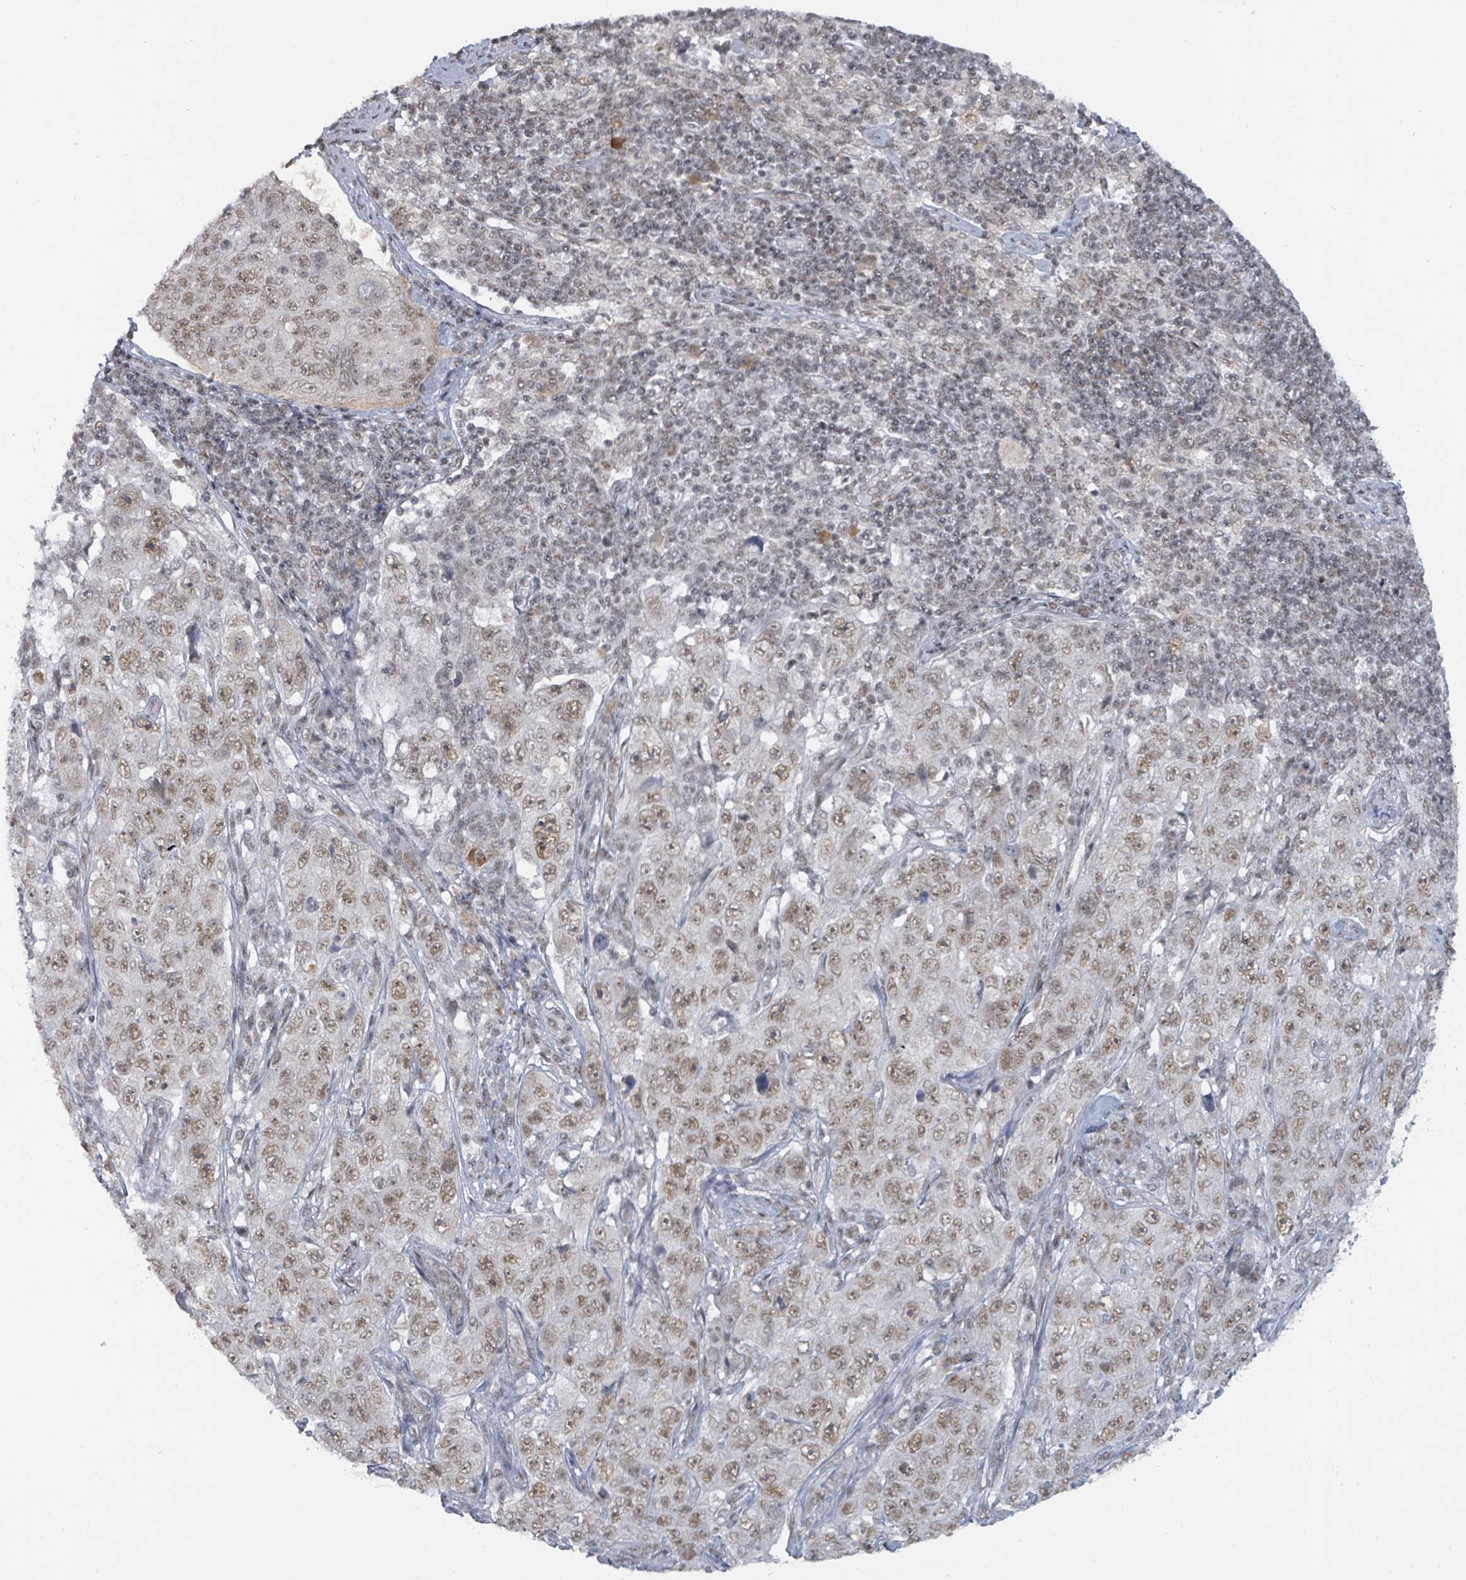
{"staining": {"intensity": "weak", "quantity": ">75%", "location": "nuclear"}, "tissue": "pancreatic cancer", "cell_type": "Tumor cells", "image_type": "cancer", "snomed": [{"axis": "morphology", "description": "Adenocarcinoma, NOS"}, {"axis": "topography", "description": "Pancreas"}], "caption": "Protein expression analysis of human pancreatic cancer (adenocarcinoma) reveals weak nuclear expression in about >75% of tumor cells.", "gene": "BANP", "patient": {"sex": "male", "age": 68}}